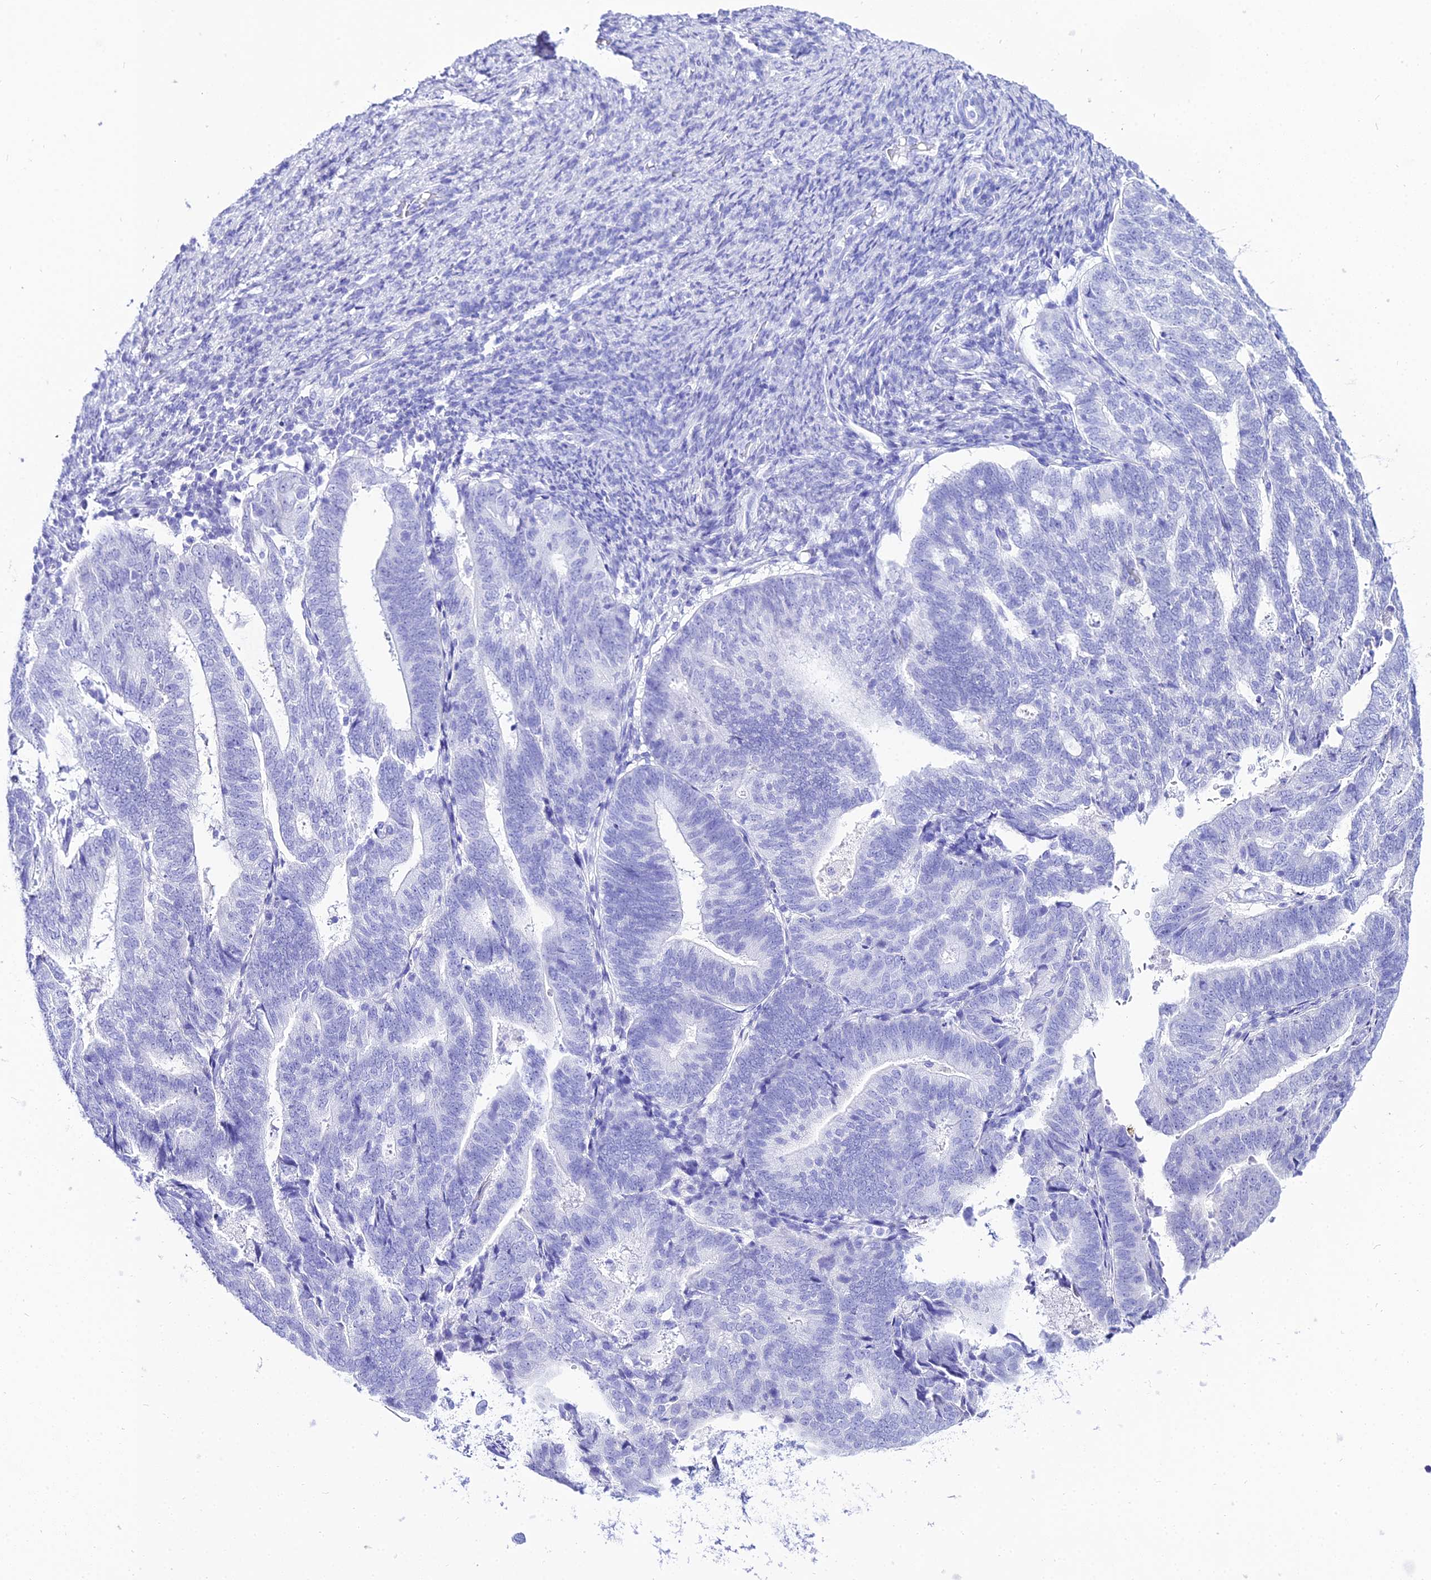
{"staining": {"intensity": "negative", "quantity": "none", "location": "none"}, "tissue": "endometrial cancer", "cell_type": "Tumor cells", "image_type": "cancer", "snomed": [{"axis": "morphology", "description": "Adenocarcinoma, NOS"}, {"axis": "topography", "description": "Endometrium"}], "caption": "IHC photomicrograph of human adenocarcinoma (endometrial) stained for a protein (brown), which displays no staining in tumor cells. Nuclei are stained in blue.", "gene": "TRMT44", "patient": {"sex": "female", "age": 70}}